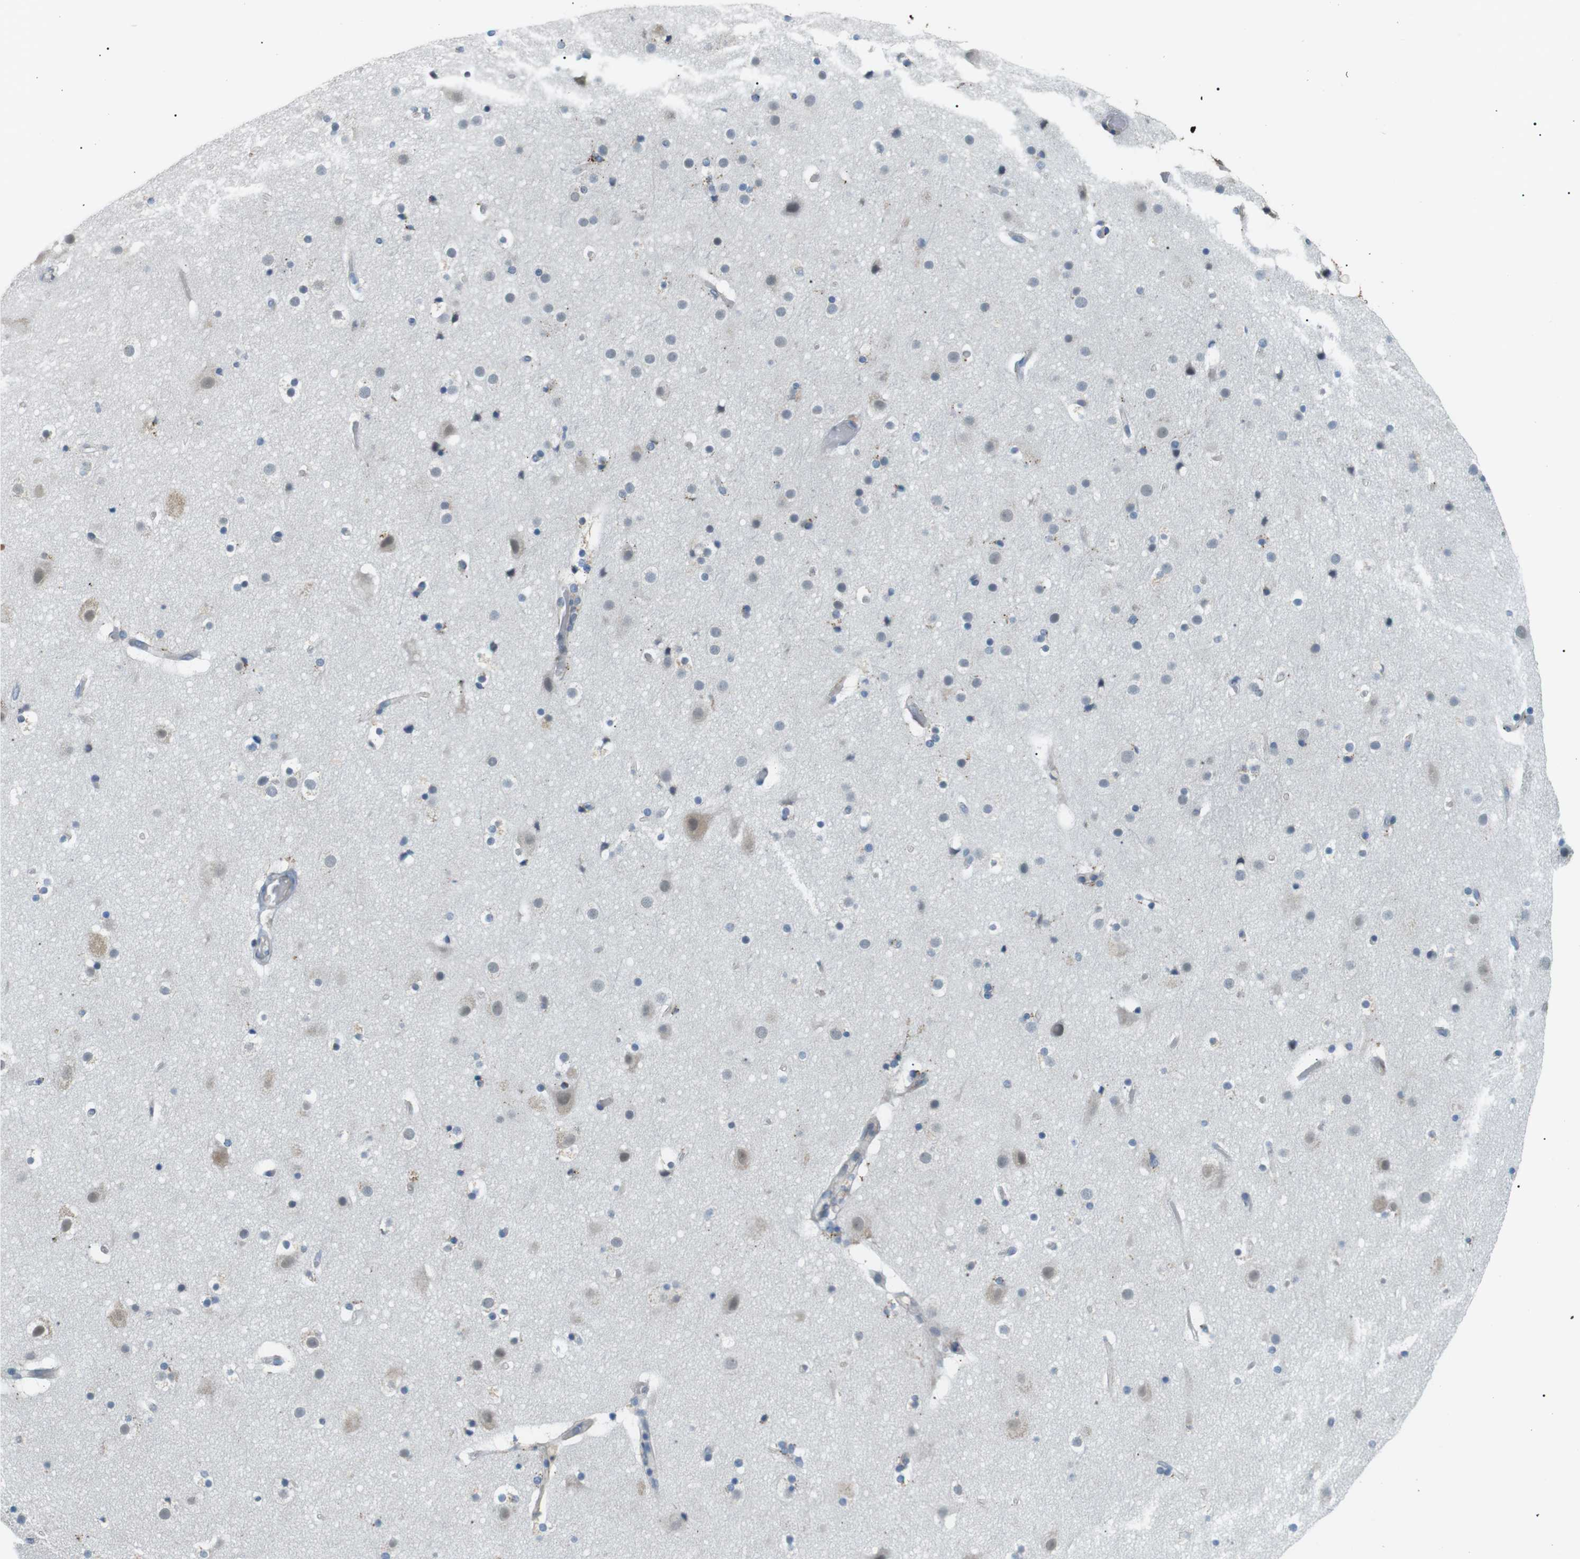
{"staining": {"intensity": "negative", "quantity": "none", "location": "none"}, "tissue": "cerebral cortex", "cell_type": "Endothelial cells", "image_type": "normal", "snomed": [{"axis": "morphology", "description": "Normal tissue, NOS"}, {"axis": "topography", "description": "Cerebral cortex"}], "caption": "Cerebral cortex was stained to show a protein in brown. There is no significant staining in endothelial cells. (DAB immunohistochemistry (IHC) with hematoxylin counter stain).", "gene": "B4GALNT2", "patient": {"sex": "male", "age": 57}}